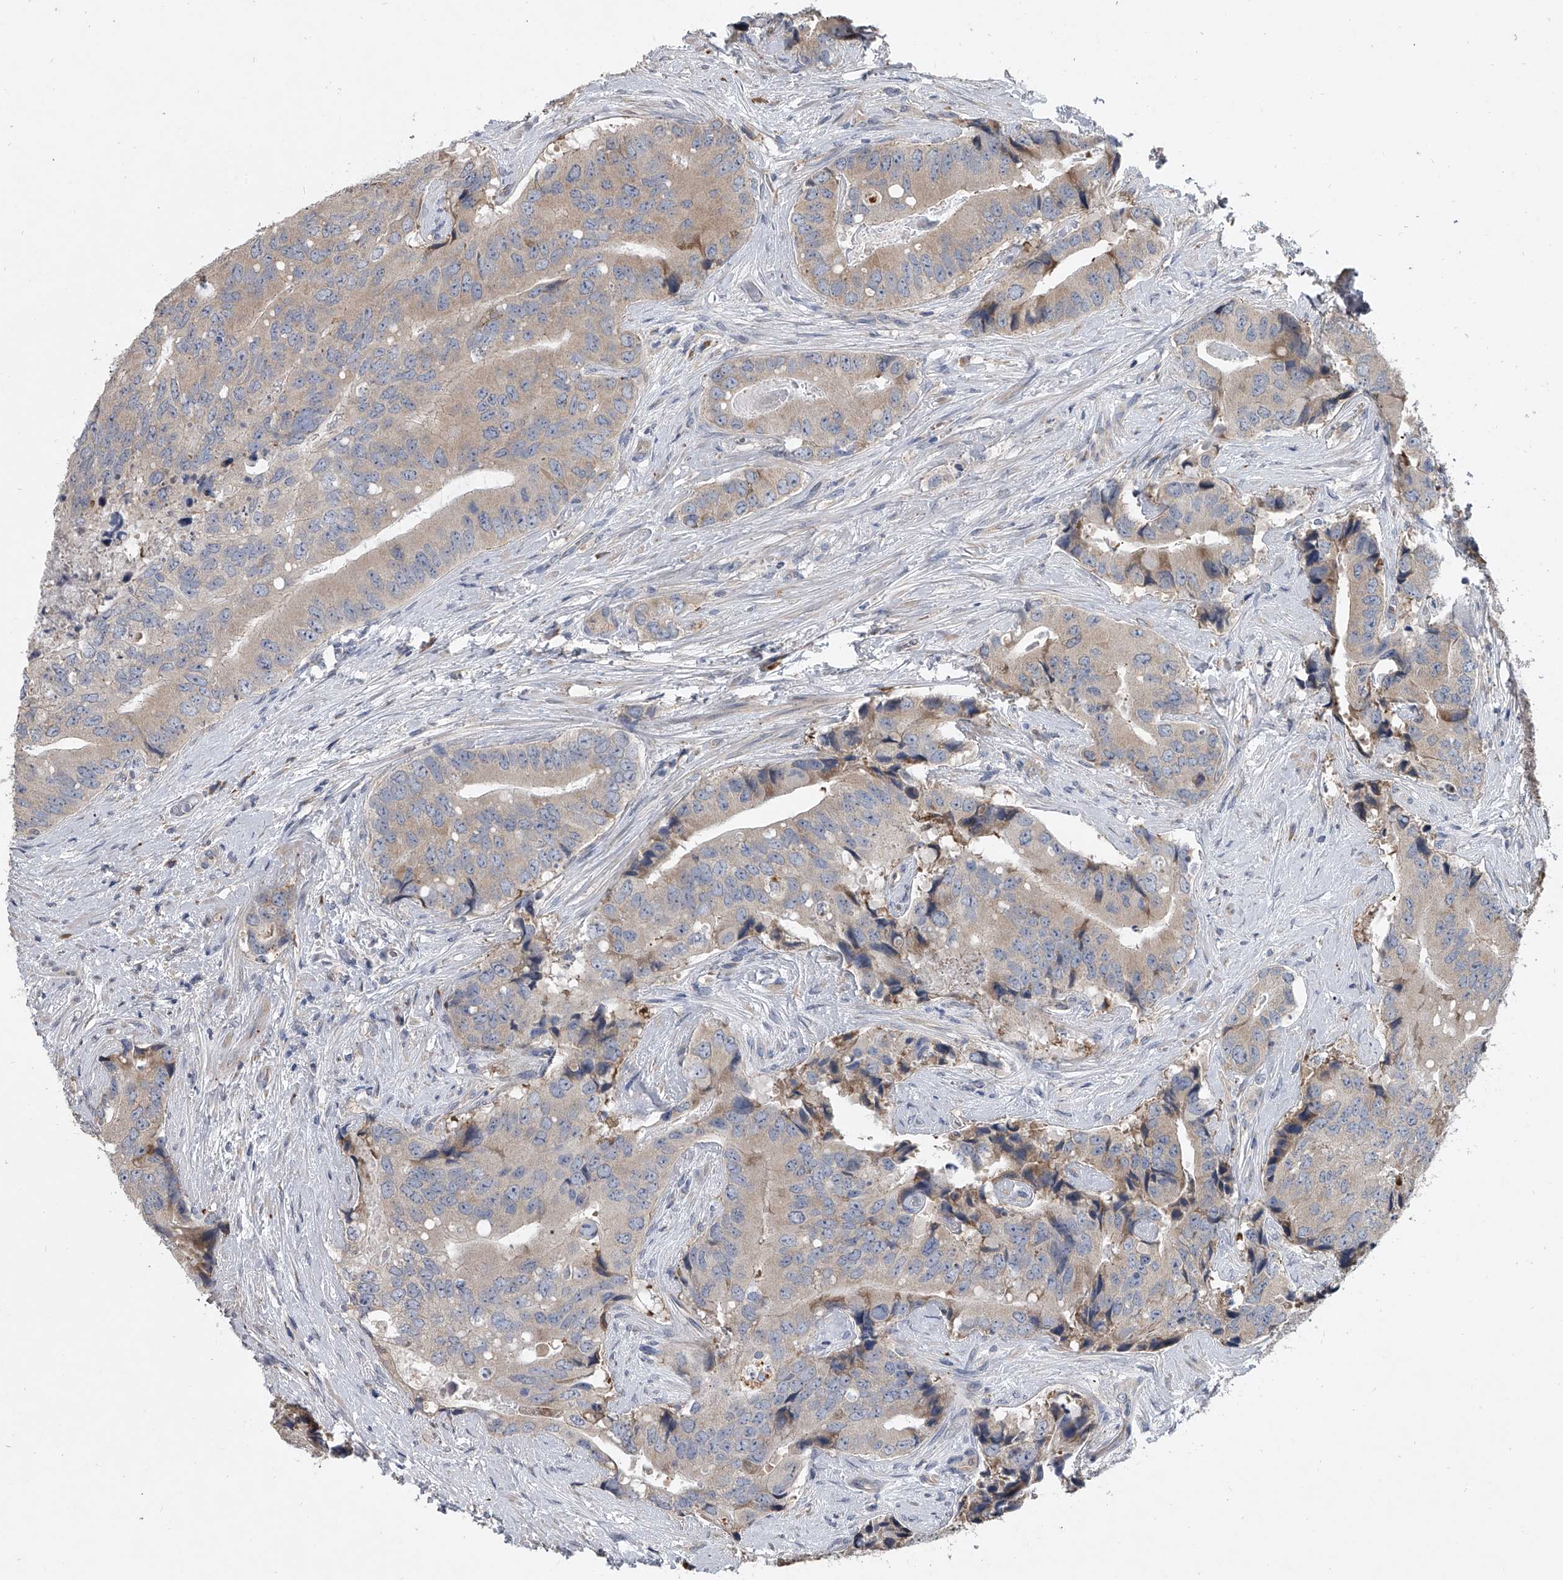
{"staining": {"intensity": "weak", "quantity": "25%-75%", "location": "cytoplasmic/membranous"}, "tissue": "prostate cancer", "cell_type": "Tumor cells", "image_type": "cancer", "snomed": [{"axis": "morphology", "description": "Adenocarcinoma, High grade"}, {"axis": "topography", "description": "Prostate"}], "caption": "The histopathology image demonstrates immunohistochemical staining of high-grade adenocarcinoma (prostate). There is weak cytoplasmic/membranous positivity is identified in about 25%-75% of tumor cells.", "gene": "DOCK9", "patient": {"sex": "male", "age": 70}}